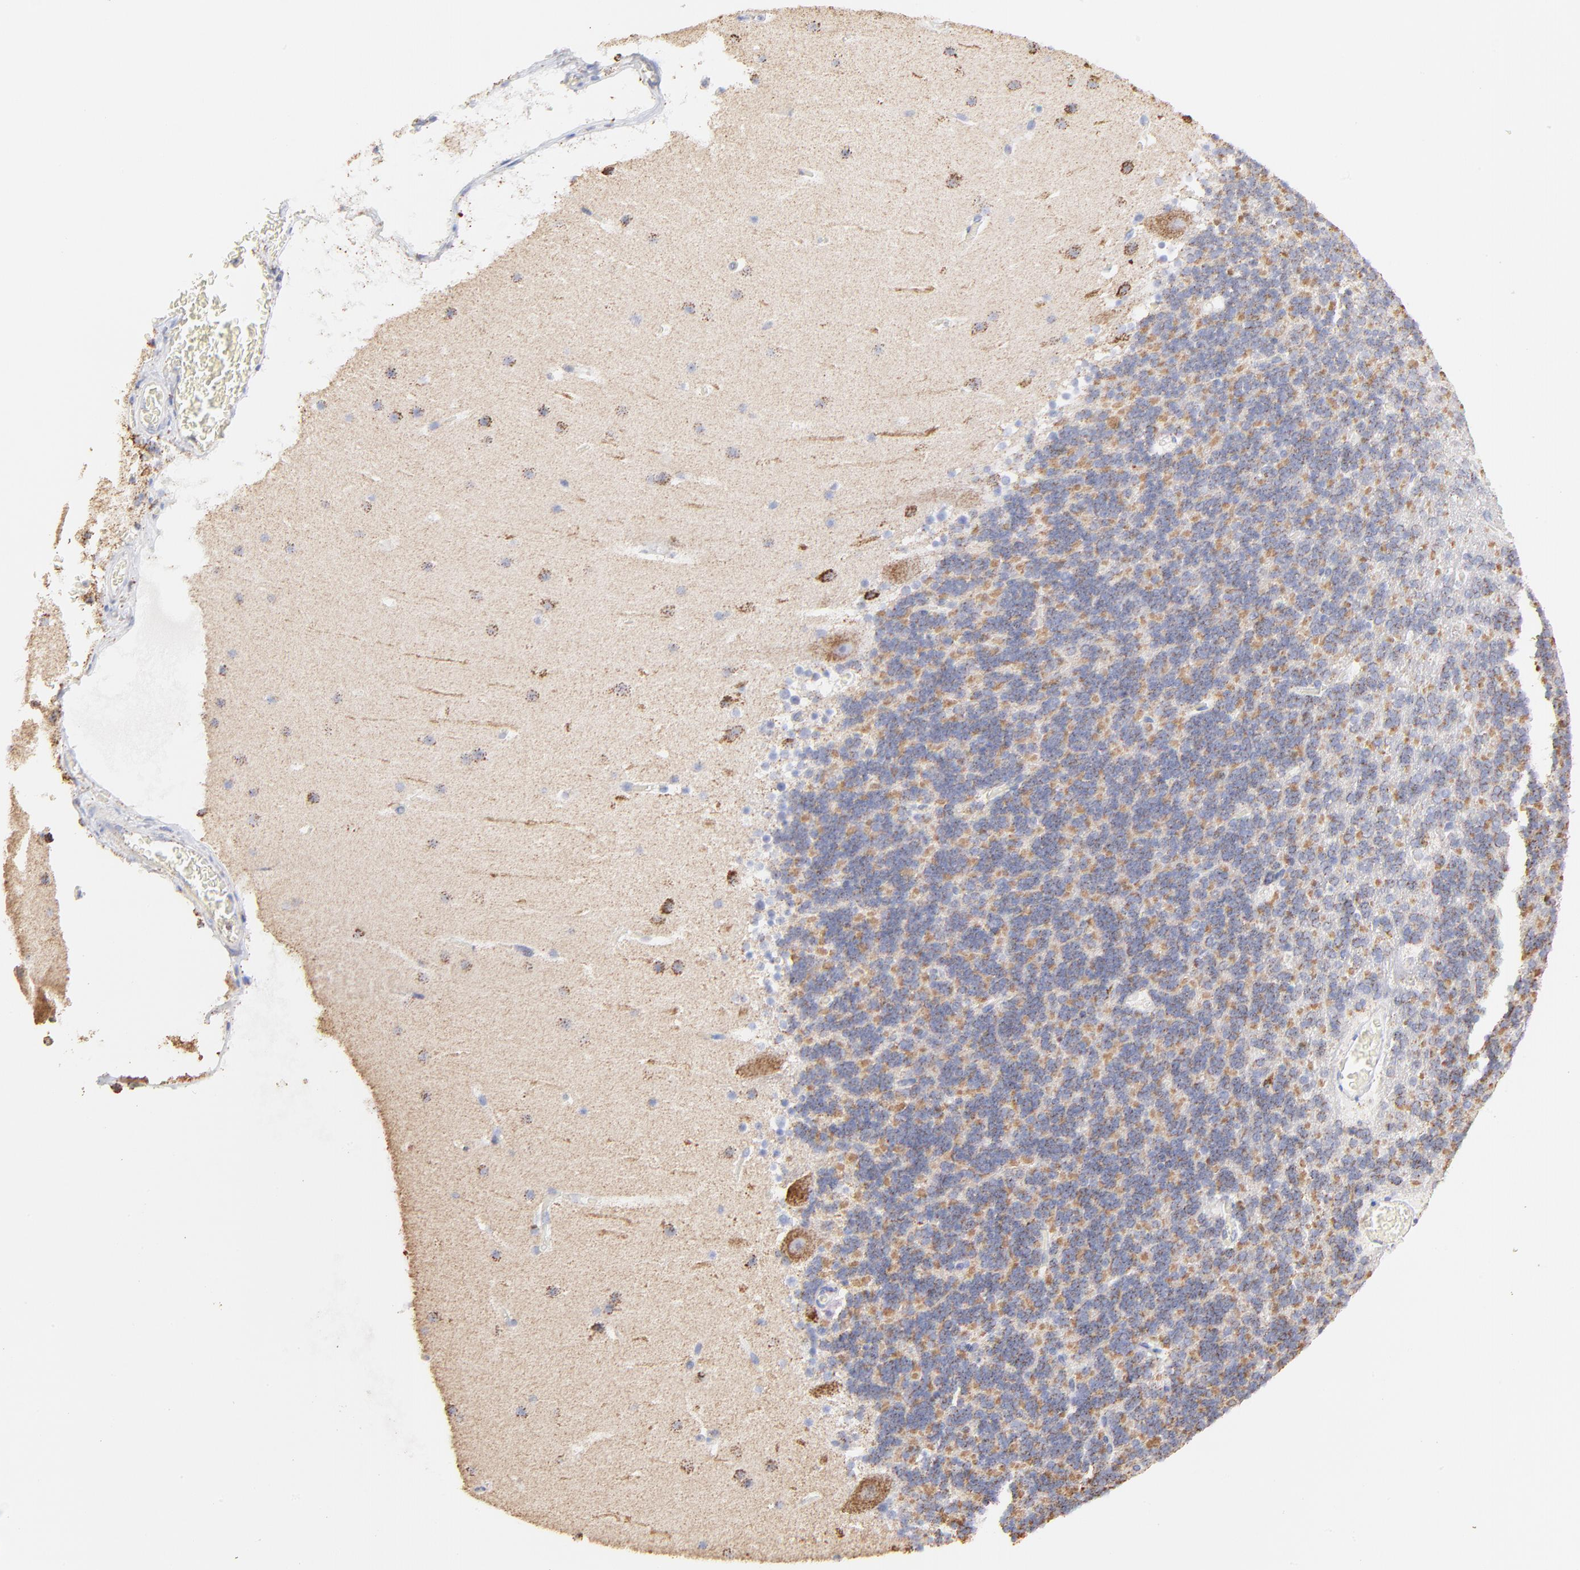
{"staining": {"intensity": "moderate", "quantity": "25%-75%", "location": "cytoplasmic/membranous"}, "tissue": "cerebellum", "cell_type": "Cells in granular layer", "image_type": "normal", "snomed": [{"axis": "morphology", "description": "Normal tissue, NOS"}, {"axis": "topography", "description": "Cerebellum"}], "caption": "Protein staining of normal cerebellum demonstrates moderate cytoplasmic/membranous positivity in approximately 25%-75% of cells in granular layer. (DAB (3,3'-diaminobenzidine) IHC with brightfield microscopy, high magnification).", "gene": "COX4I1", "patient": {"sex": "male", "age": 45}}